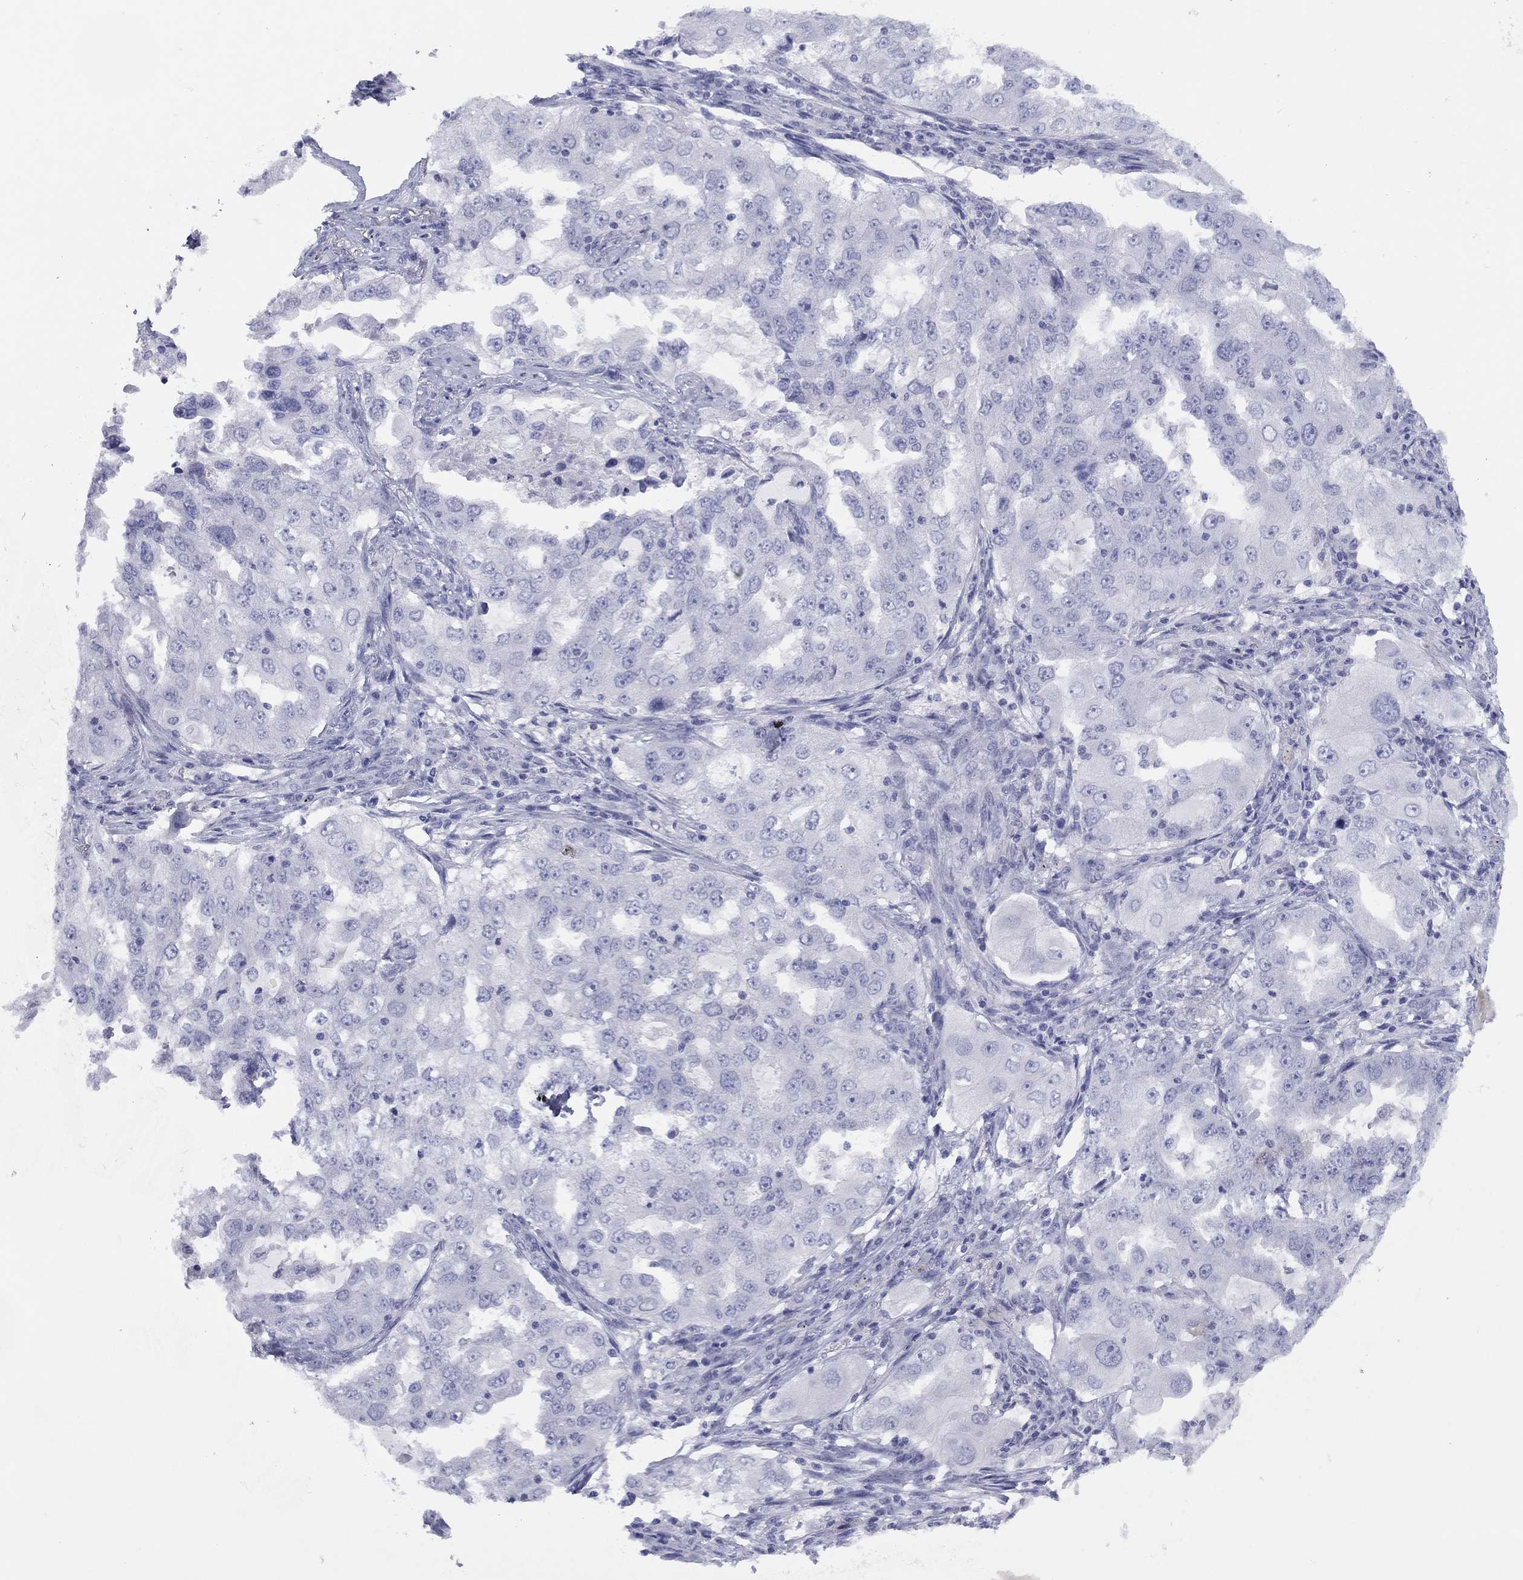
{"staining": {"intensity": "negative", "quantity": "none", "location": "none"}, "tissue": "lung cancer", "cell_type": "Tumor cells", "image_type": "cancer", "snomed": [{"axis": "morphology", "description": "Adenocarcinoma, NOS"}, {"axis": "topography", "description": "Lung"}], "caption": "Immunohistochemistry (IHC) of lung cancer shows no staining in tumor cells.", "gene": "CPNE6", "patient": {"sex": "female", "age": 61}}